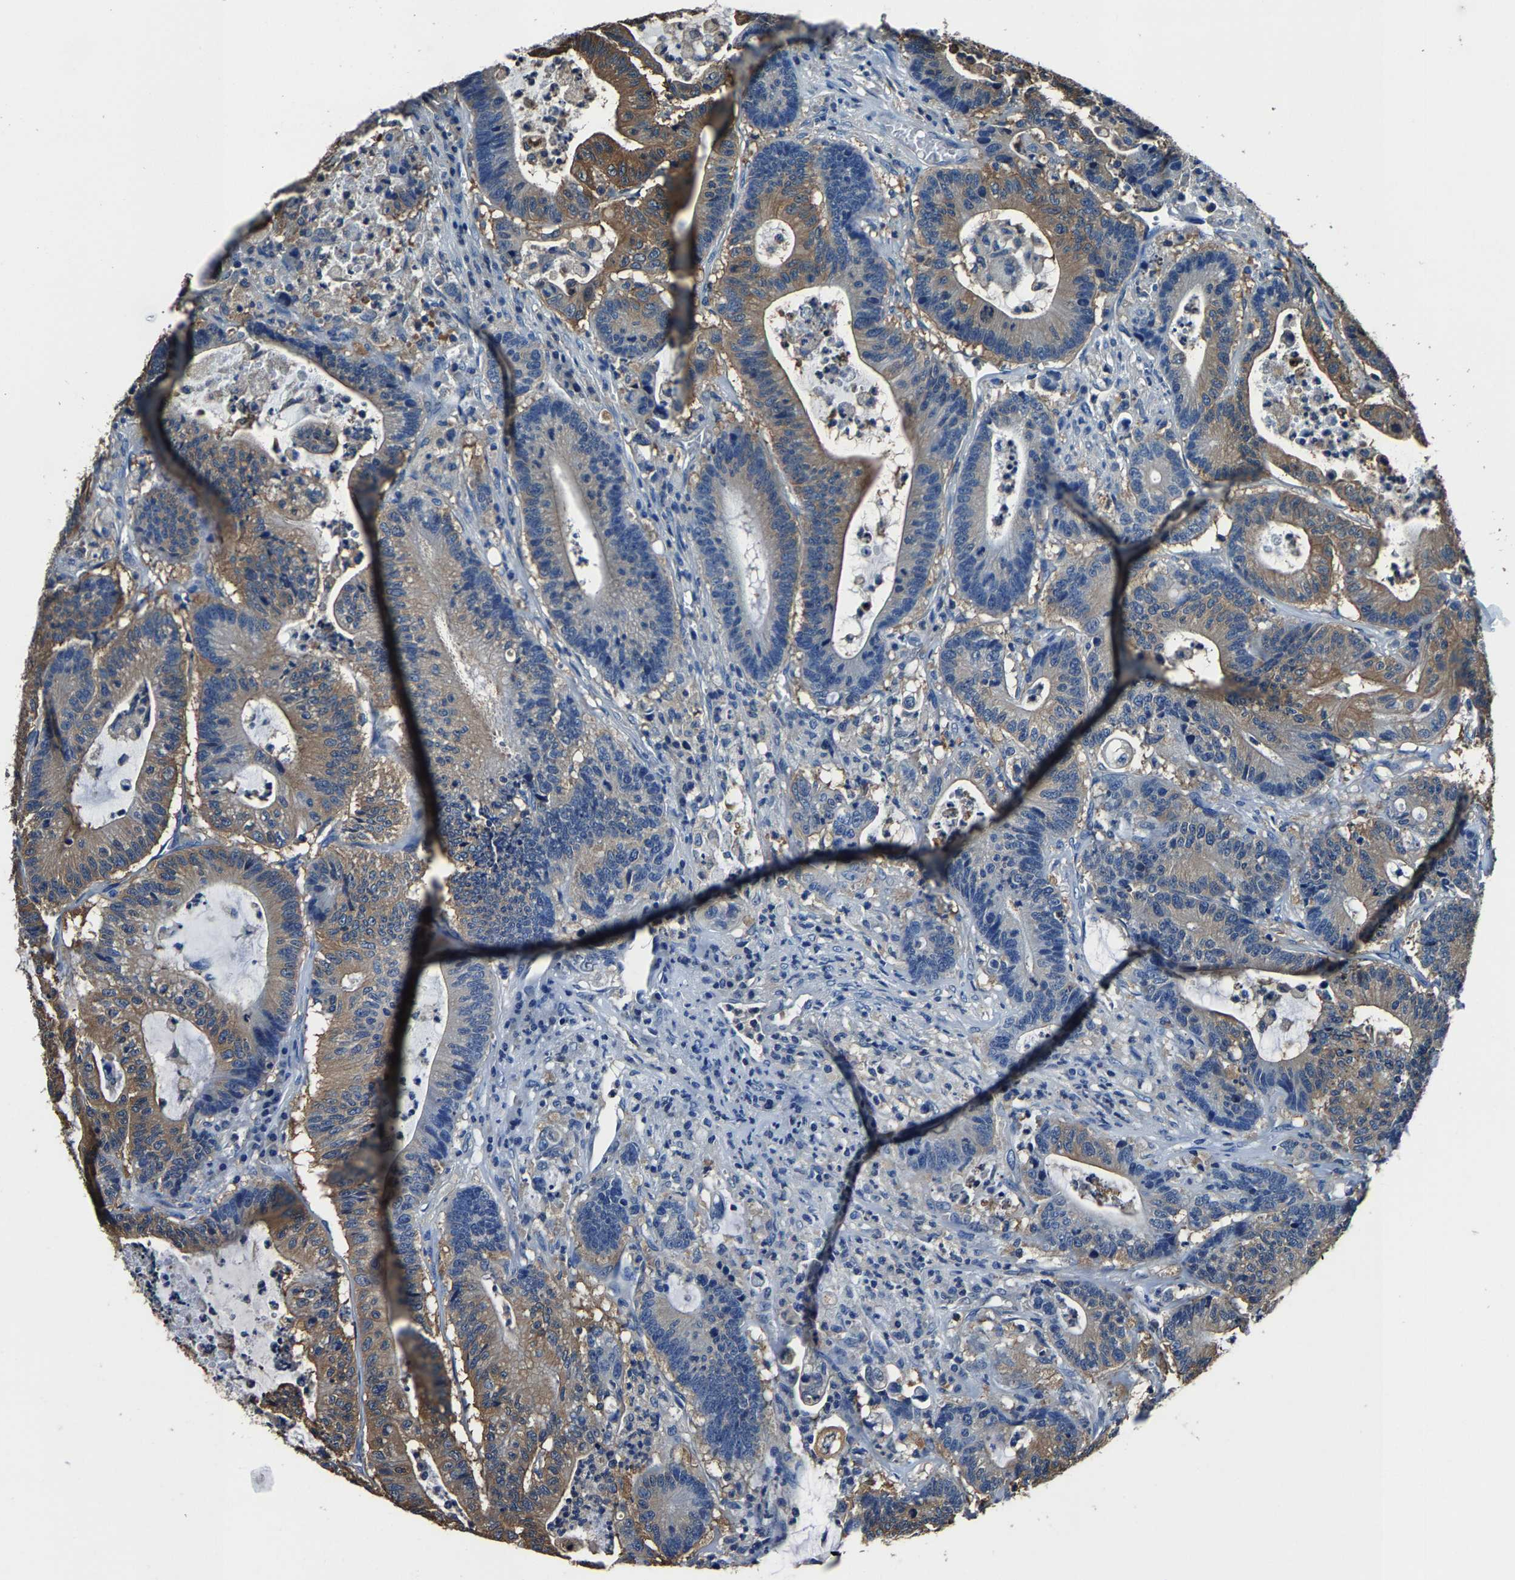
{"staining": {"intensity": "moderate", "quantity": ">75%", "location": "cytoplasmic/membranous"}, "tissue": "colorectal cancer", "cell_type": "Tumor cells", "image_type": "cancer", "snomed": [{"axis": "morphology", "description": "Adenocarcinoma, NOS"}, {"axis": "topography", "description": "Colon"}], "caption": "Immunohistochemistry image of colorectal adenocarcinoma stained for a protein (brown), which demonstrates medium levels of moderate cytoplasmic/membranous expression in approximately >75% of tumor cells.", "gene": "ALDOB", "patient": {"sex": "female", "age": 84}}